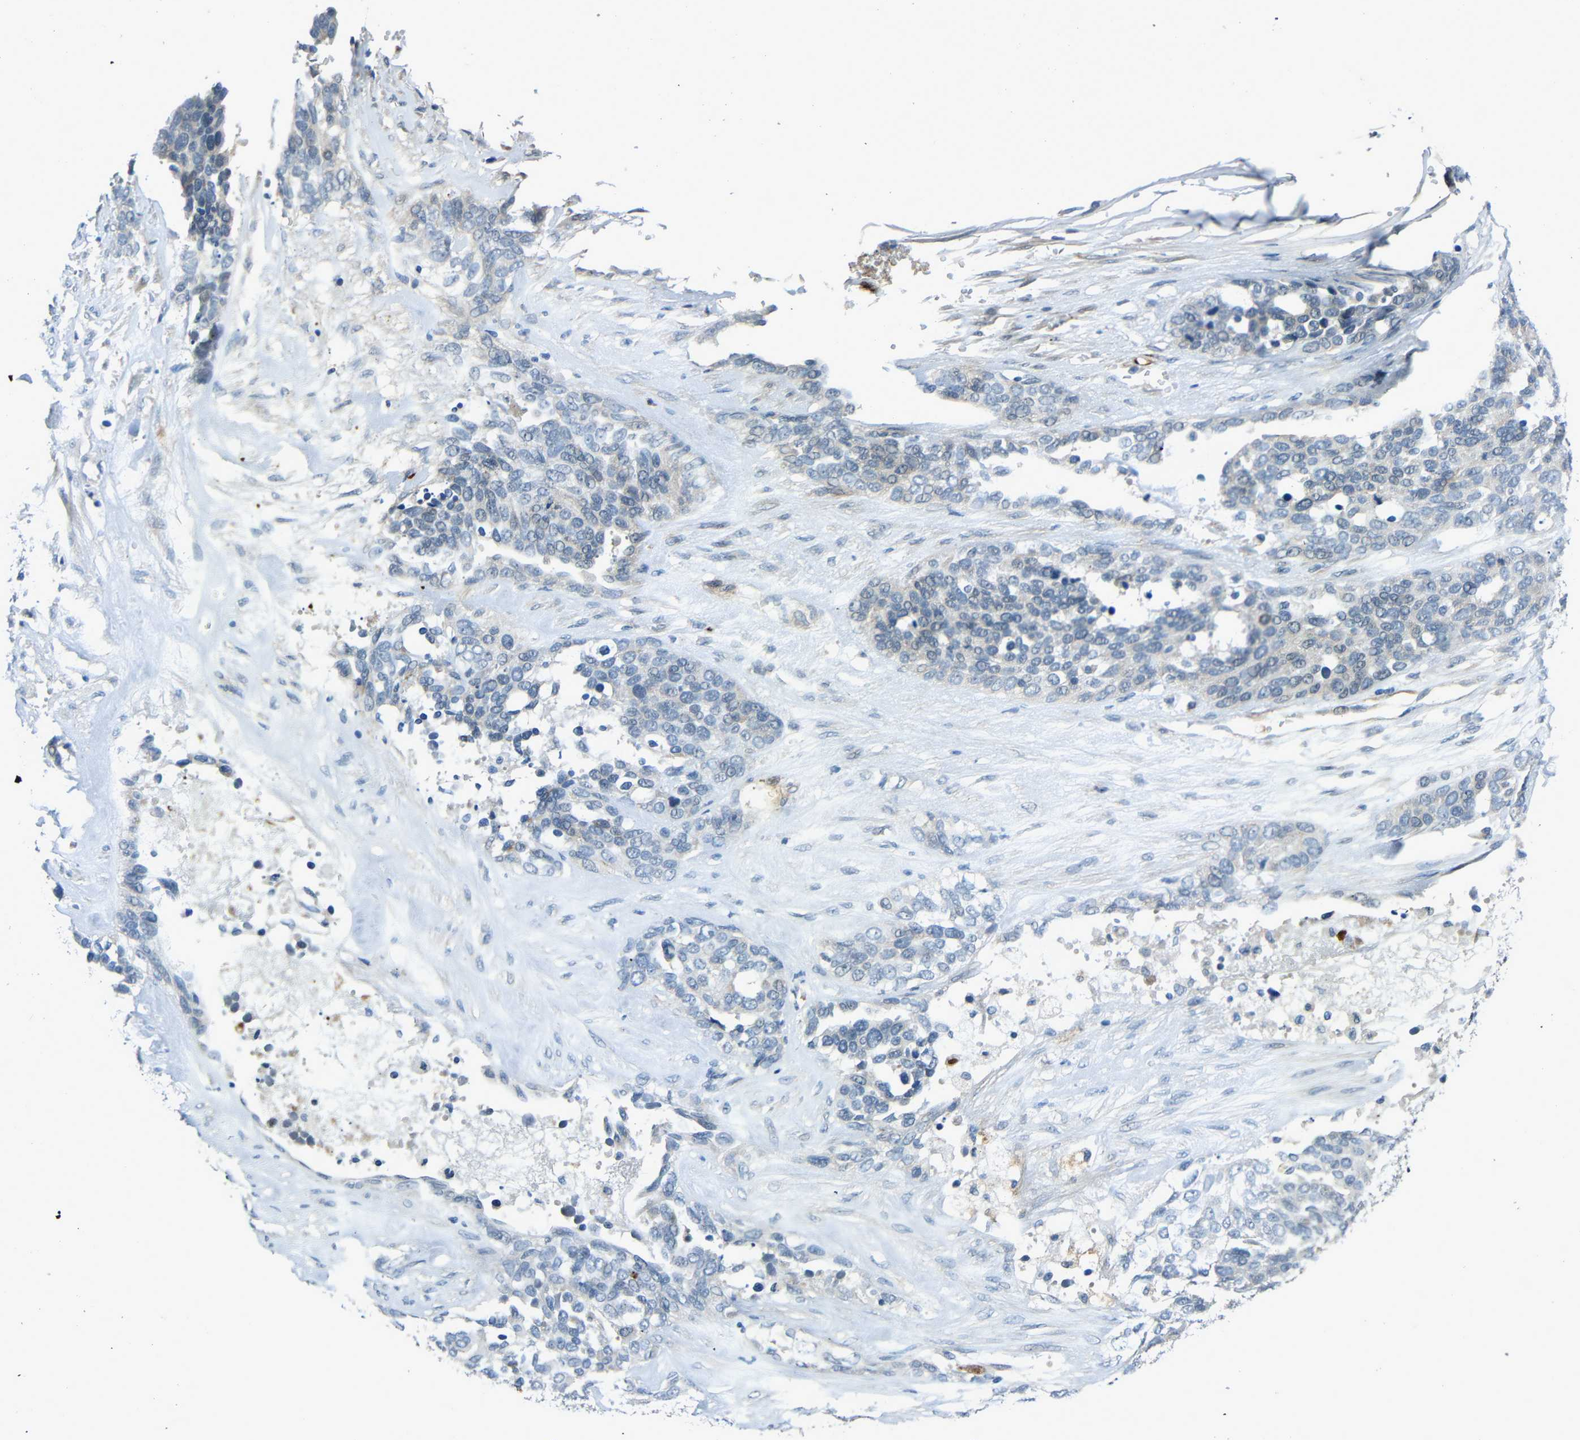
{"staining": {"intensity": "negative", "quantity": "none", "location": "none"}, "tissue": "ovarian cancer", "cell_type": "Tumor cells", "image_type": "cancer", "snomed": [{"axis": "morphology", "description": "Cystadenocarcinoma, serous, NOS"}, {"axis": "topography", "description": "Ovary"}], "caption": "IHC micrograph of serous cystadenocarcinoma (ovarian) stained for a protein (brown), which shows no positivity in tumor cells.", "gene": "DCLK1", "patient": {"sex": "female", "age": 44}}